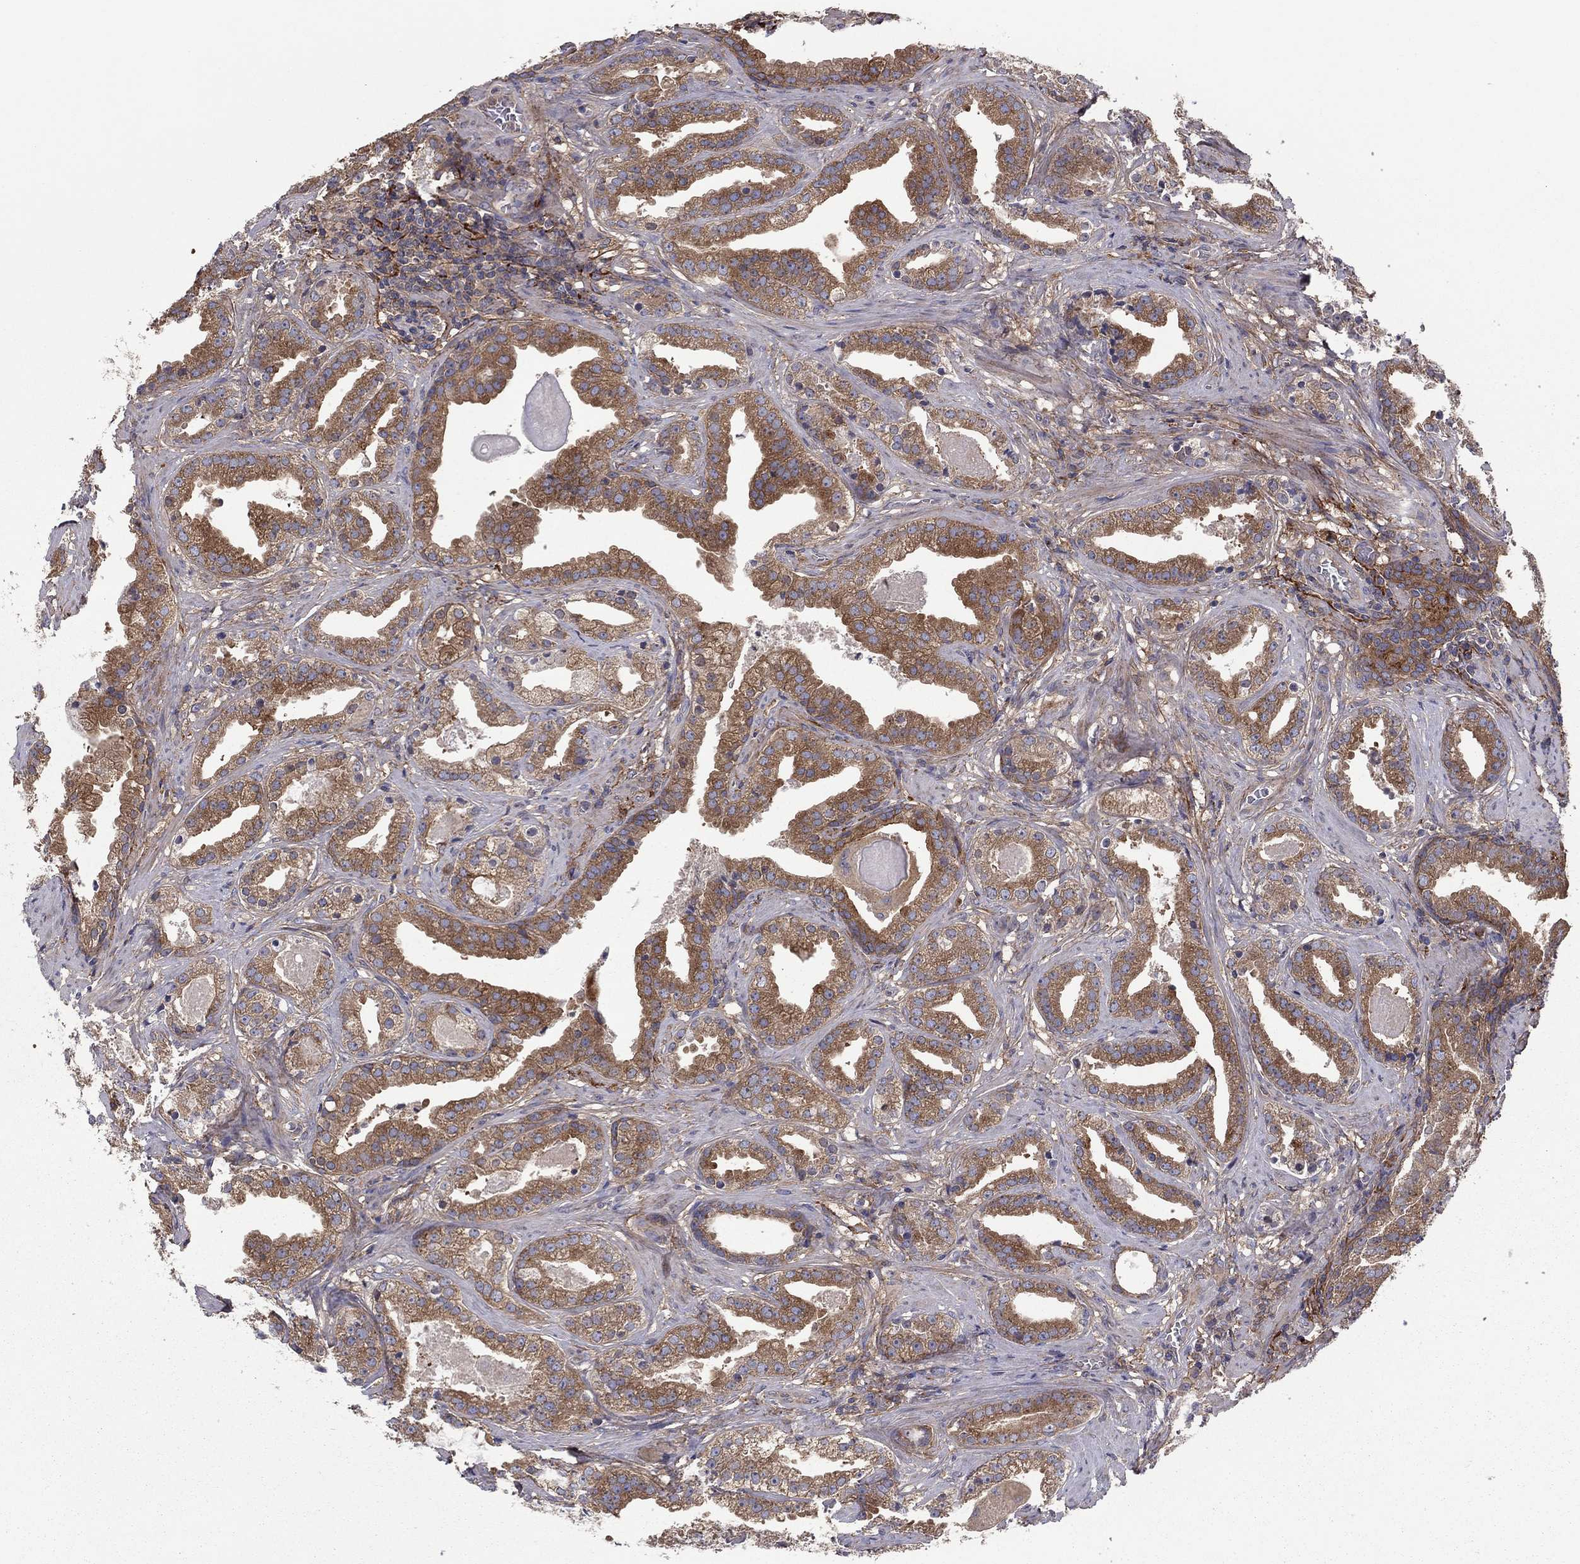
{"staining": {"intensity": "strong", "quantity": ">75%", "location": "cytoplasmic/membranous"}, "tissue": "prostate cancer", "cell_type": "Tumor cells", "image_type": "cancer", "snomed": [{"axis": "morphology", "description": "Adenocarcinoma, NOS"}, {"axis": "morphology", "description": "Adenocarcinoma, High grade"}, {"axis": "topography", "description": "Prostate"}], "caption": "This image shows adenocarcinoma (prostate) stained with immunohistochemistry to label a protein in brown. The cytoplasmic/membranous of tumor cells show strong positivity for the protein. Nuclei are counter-stained blue.", "gene": "RNF123", "patient": {"sex": "male", "age": 64}}